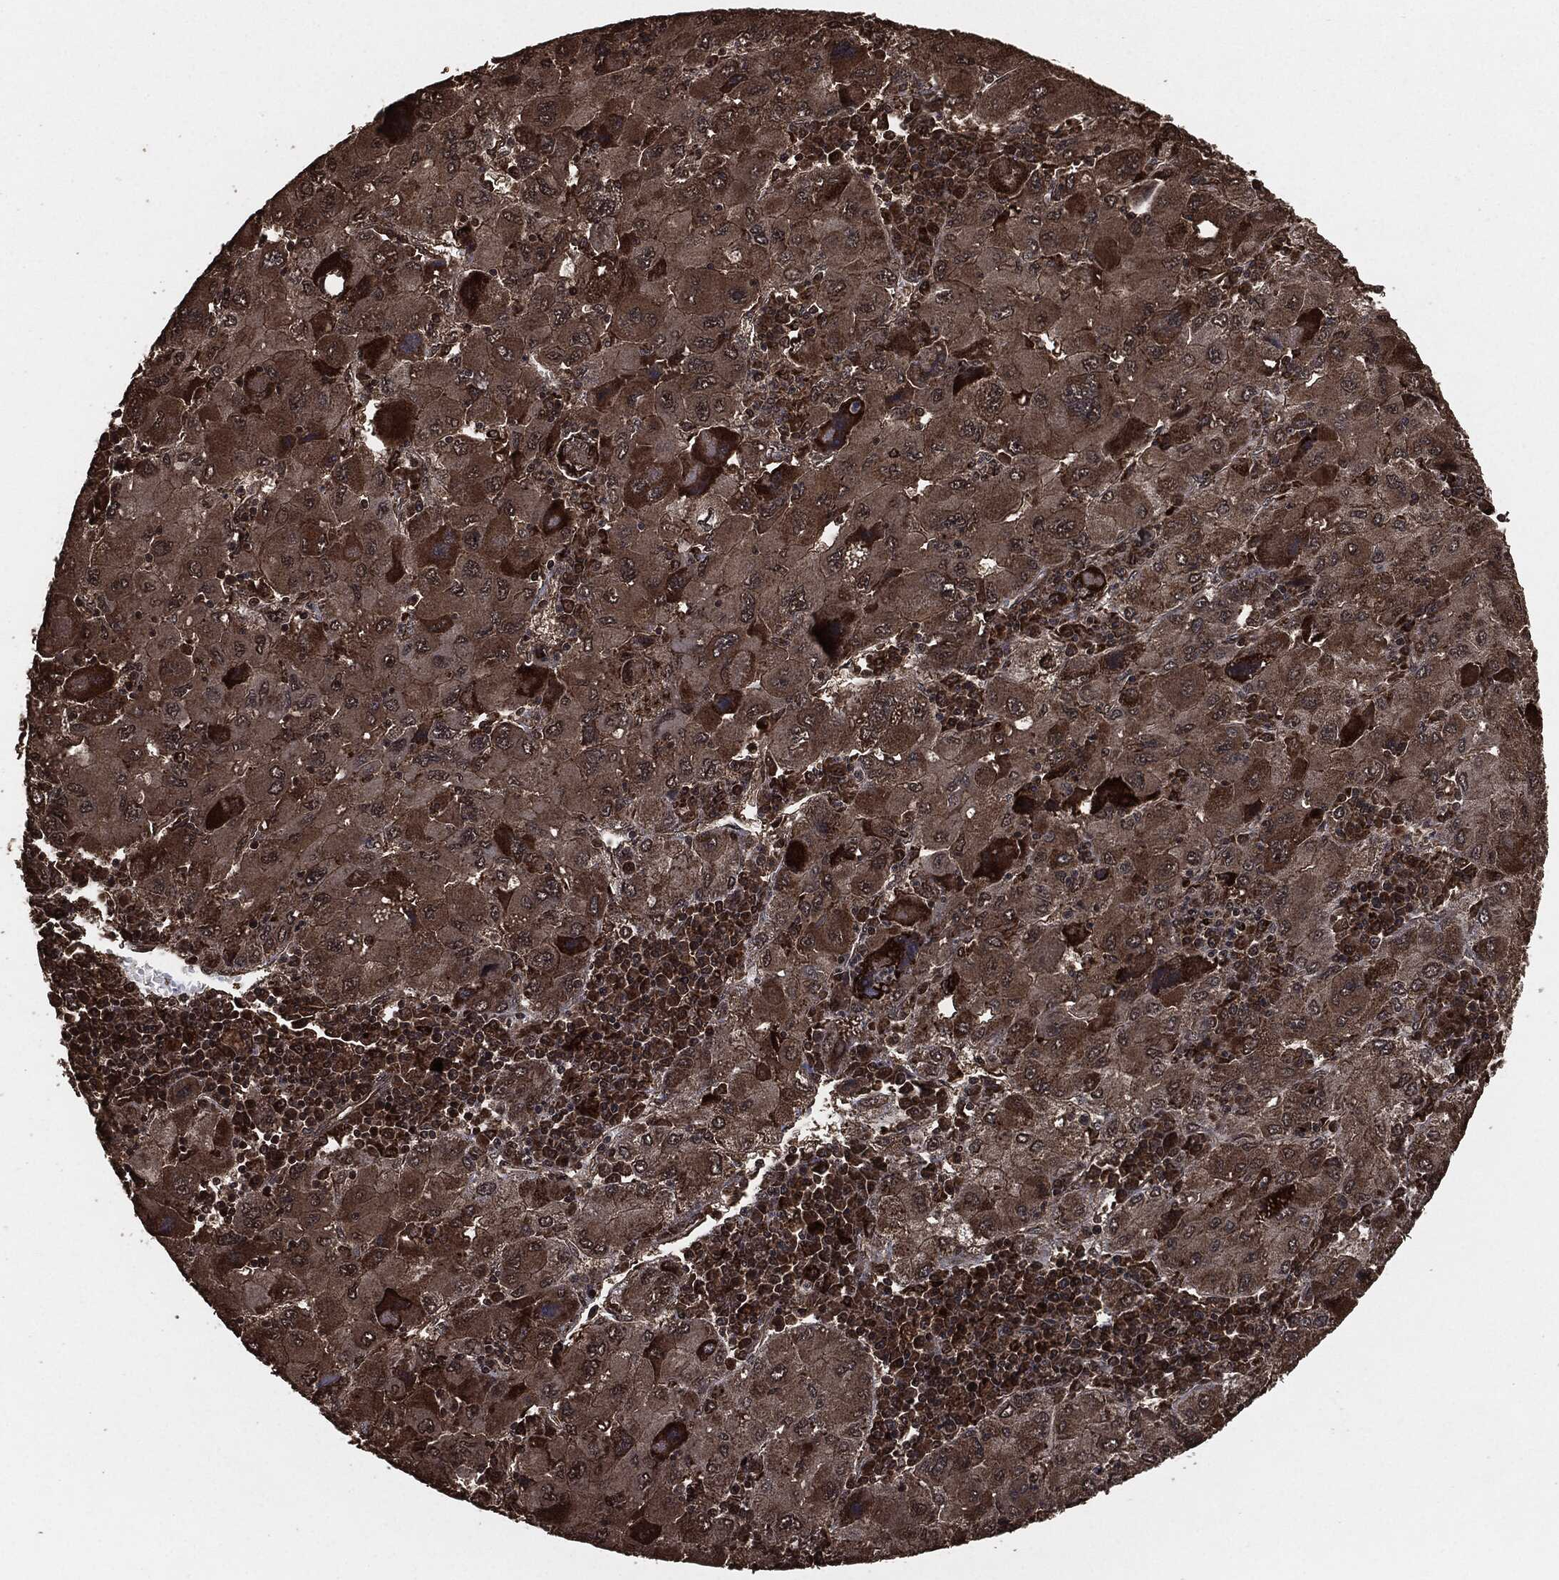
{"staining": {"intensity": "strong", "quantity": "<25%", "location": "cytoplasmic/membranous"}, "tissue": "liver cancer", "cell_type": "Tumor cells", "image_type": "cancer", "snomed": [{"axis": "morphology", "description": "Carcinoma, Hepatocellular, NOS"}, {"axis": "topography", "description": "Liver"}], "caption": "Tumor cells reveal strong cytoplasmic/membranous expression in approximately <25% of cells in liver cancer.", "gene": "EGFR", "patient": {"sex": "male", "age": 75}}